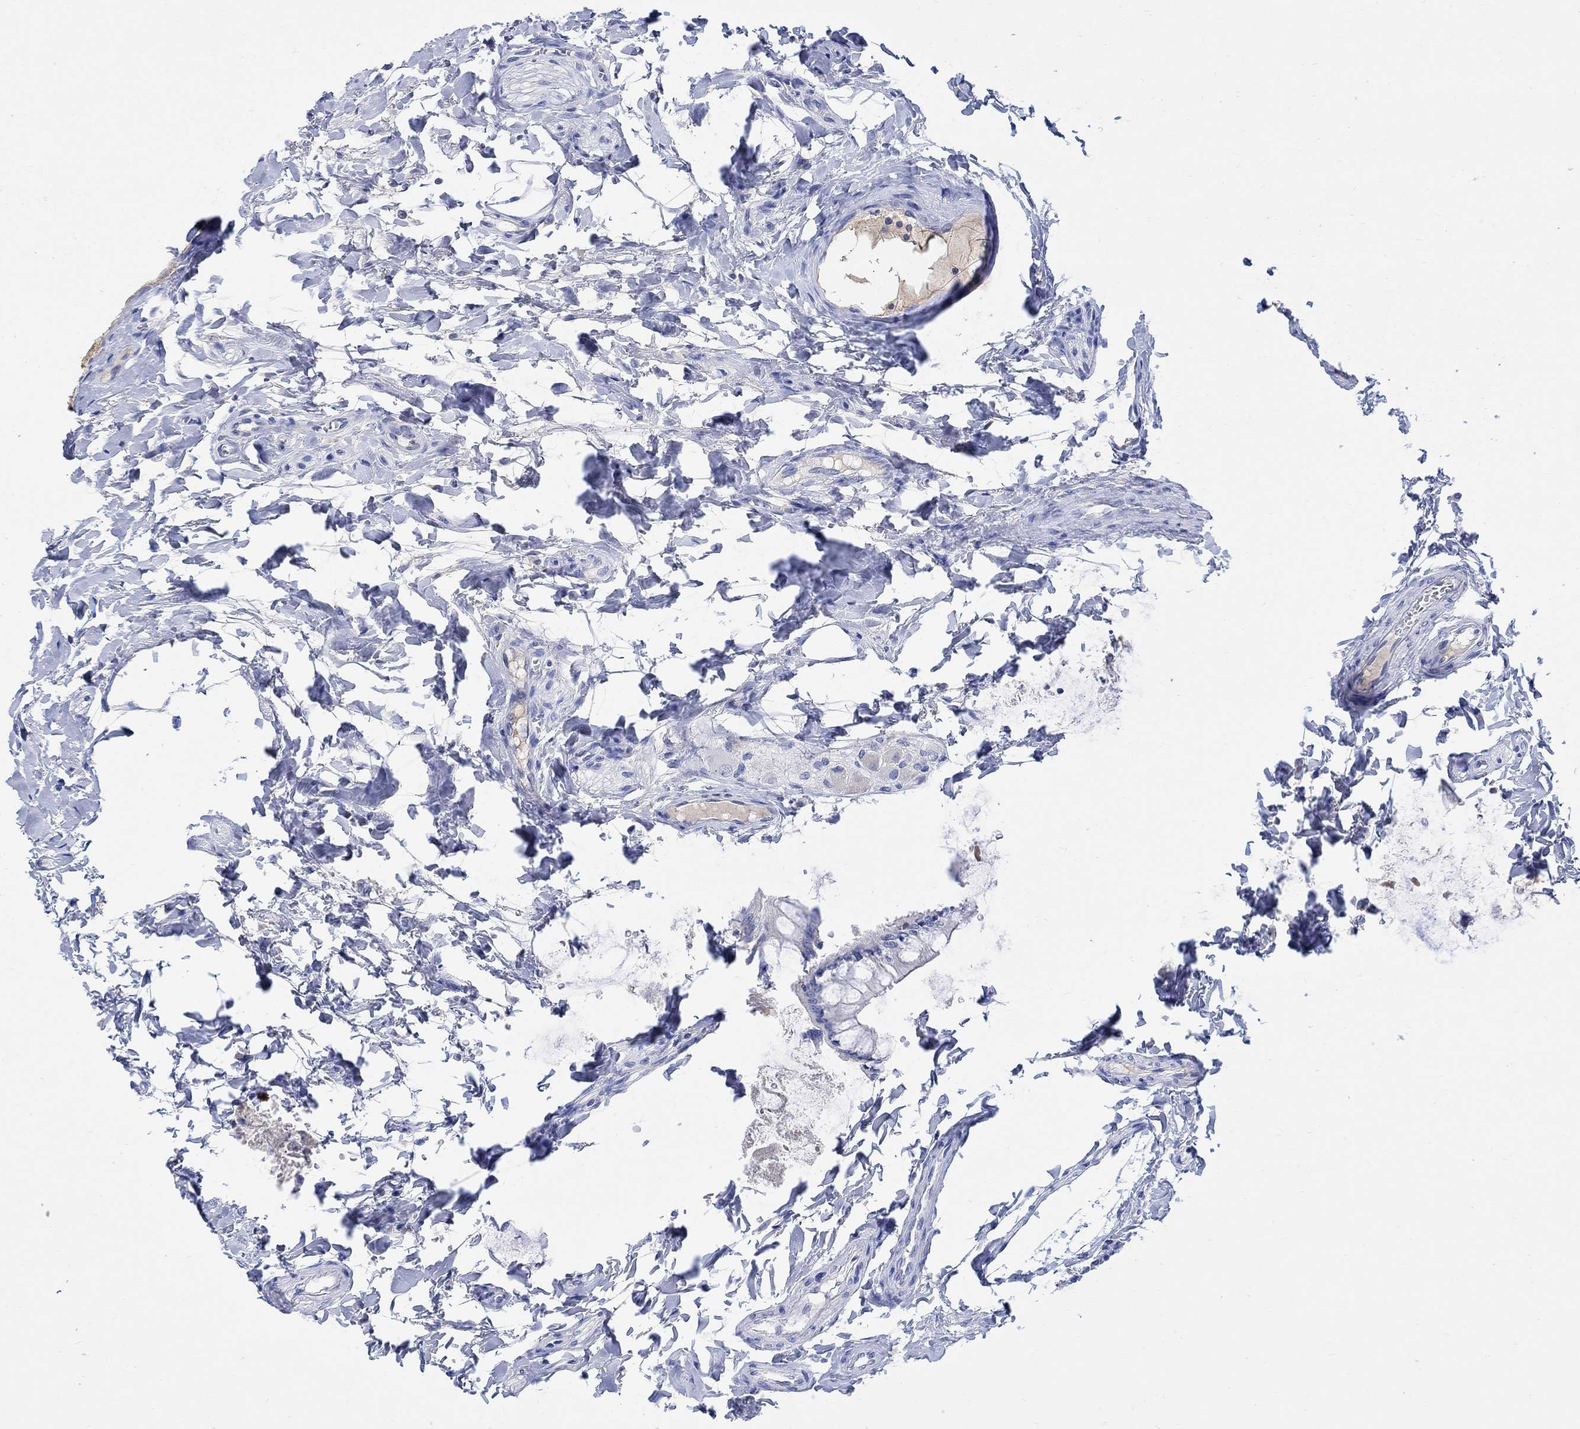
{"staining": {"intensity": "negative", "quantity": "none", "location": "none"}, "tissue": "colon", "cell_type": "Endothelial cells", "image_type": "normal", "snomed": [{"axis": "morphology", "description": "Normal tissue, NOS"}, {"axis": "topography", "description": "Colon"}], "caption": "A high-resolution micrograph shows immunohistochemistry staining of benign colon, which exhibits no significant expression in endothelial cells. The staining was performed using DAB to visualize the protein expression in brown, while the nuclei were stained in blue with hematoxylin (Magnification: 20x).", "gene": "GCM1", "patient": {"sex": "female", "age": 65}}